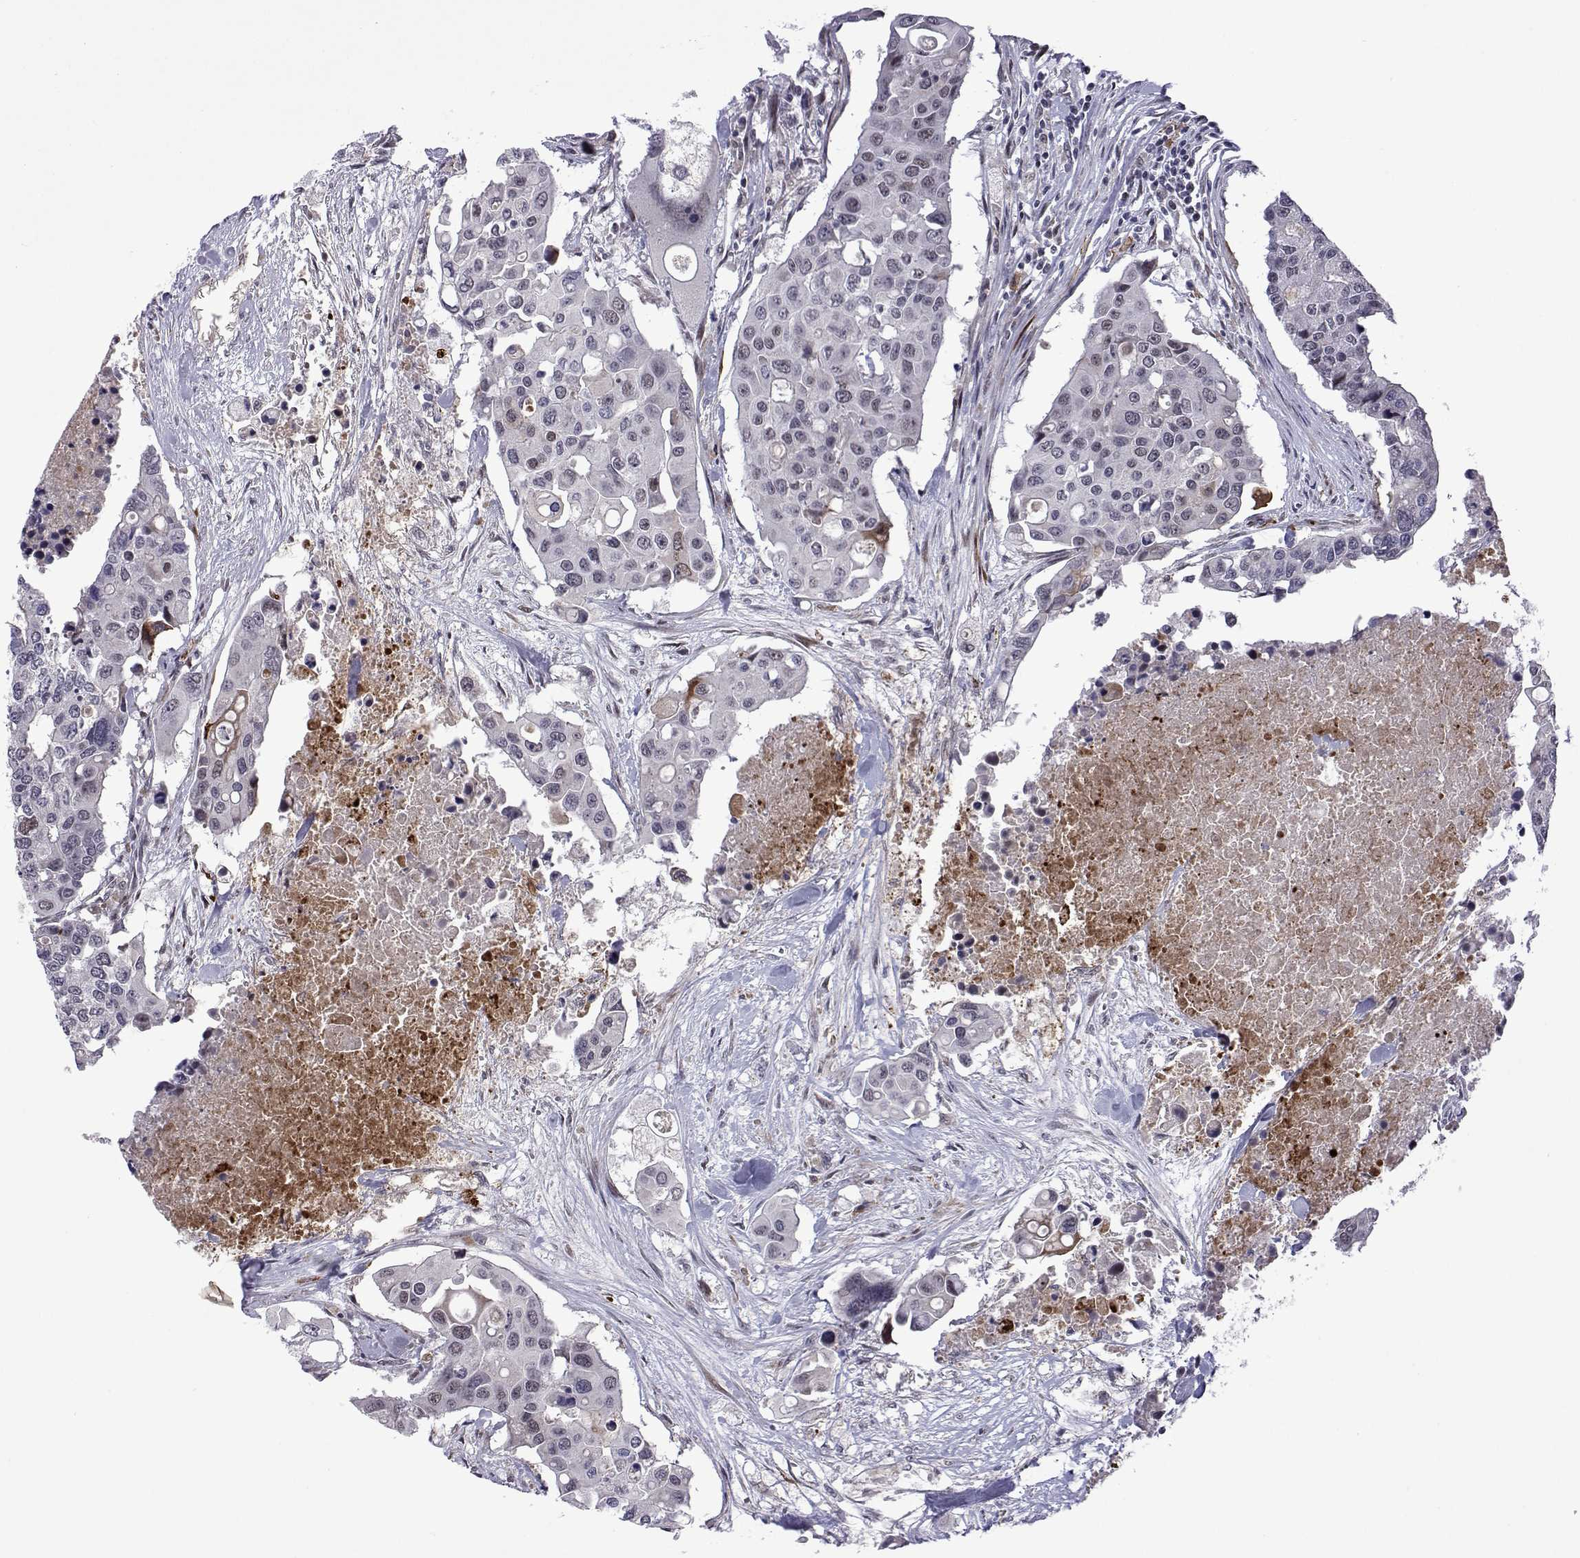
{"staining": {"intensity": "negative", "quantity": "none", "location": "none"}, "tissue": "colorectal cancer", "cell_type": "Tumor cells", "image_type": "cancer", "snomed": [{"axis": "morphology", "description": "Adenocarcinoma, NOS"}, {"axis": "topography", "description": "Colon"}], "caption": "This is a histopathology image of IHC staining of colorectal cancer, which shows no positivity in tumor cells. (Brightfield microscopy of DAB immunohistochemistry at high magnification).", "gene": "EFCAB3", "patient": {"sex": "male", "age": 77}}